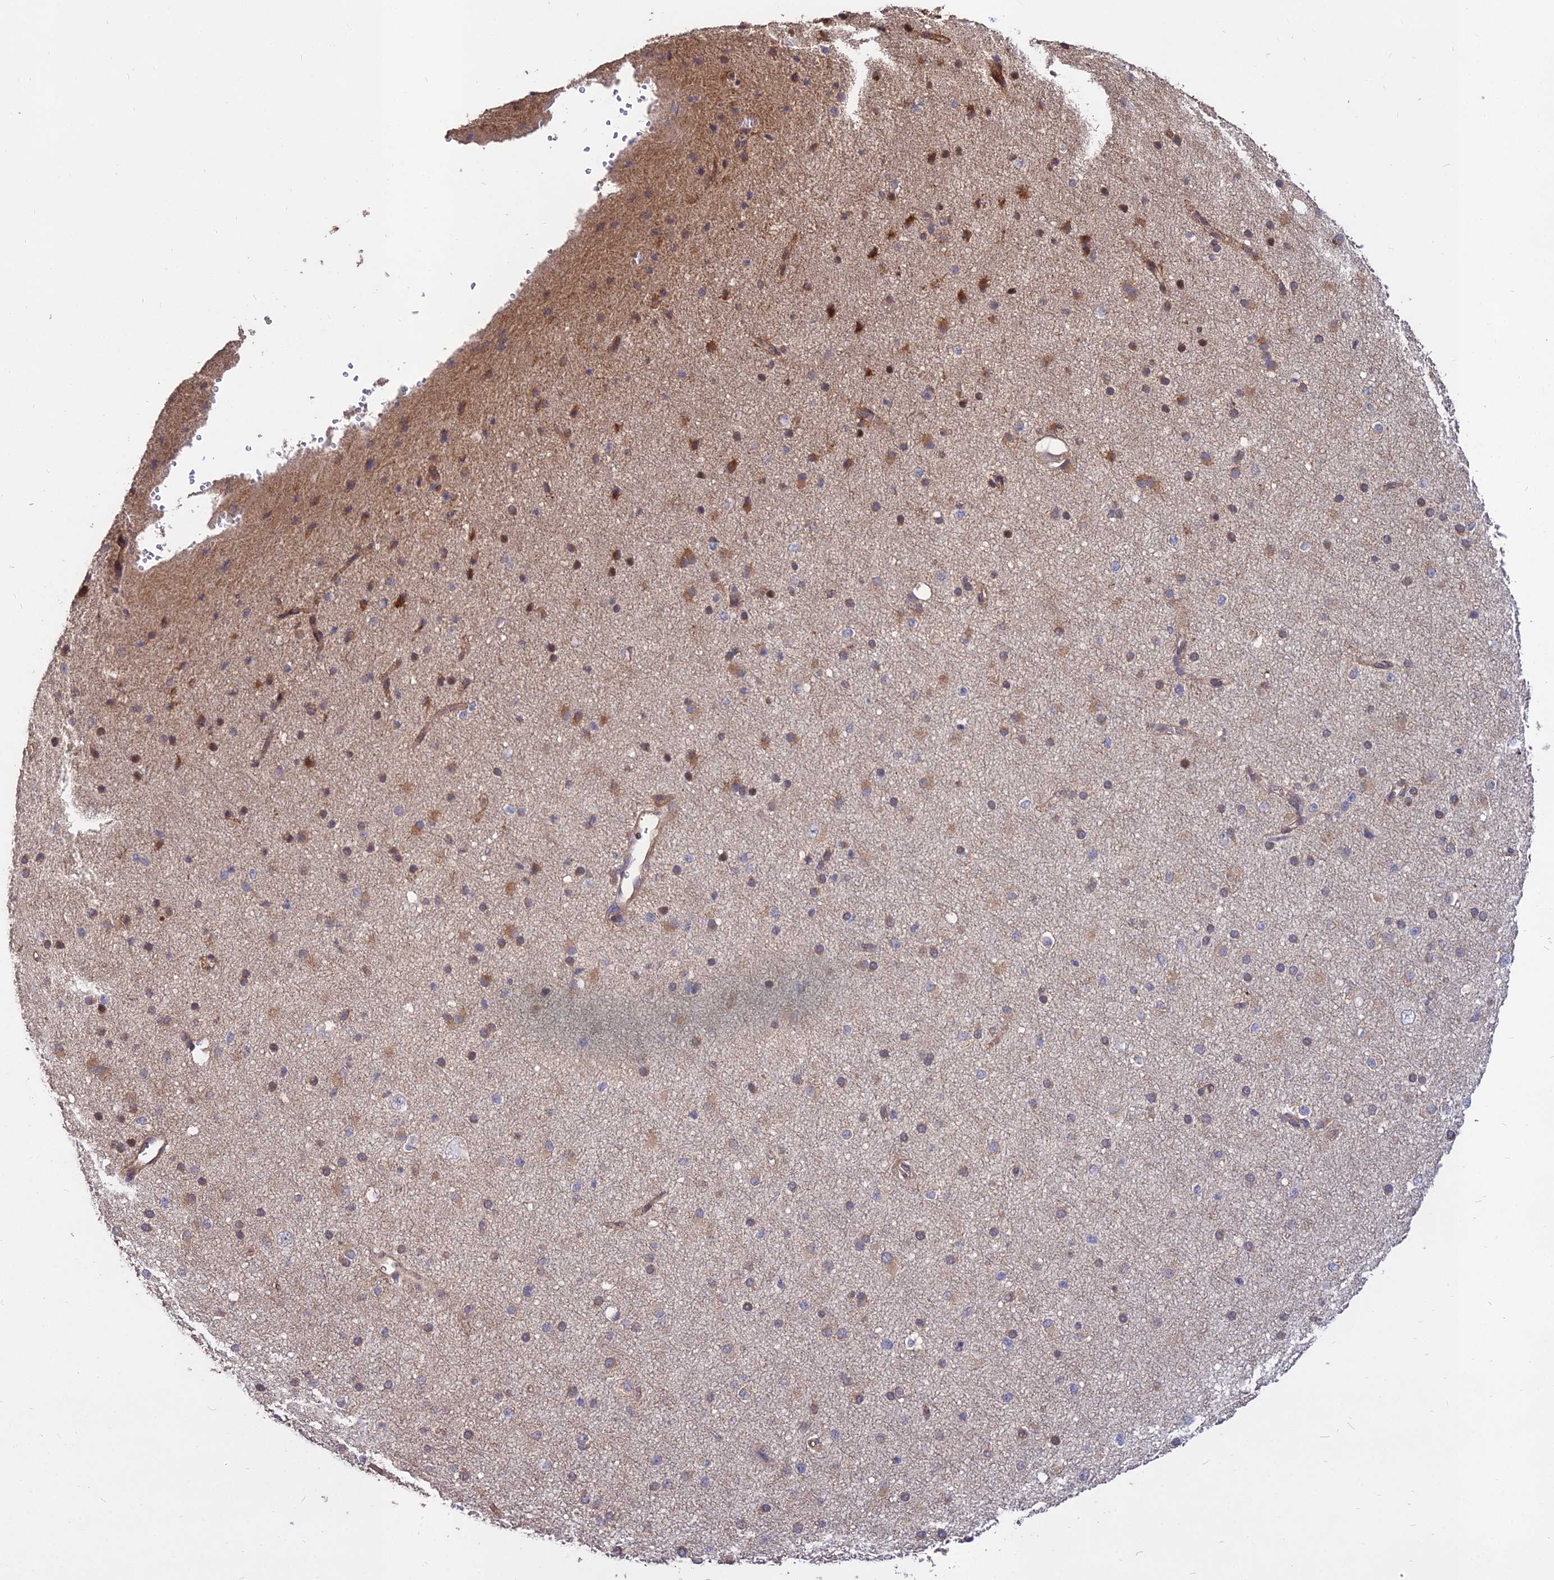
{"staining": {"intensity": "moderate", "quantity": "25%-75%", "location": "cytoplasmic/membranous"}, "tissue": "cerebral cortex", "cell_type": "Endothelial cells", "image_type": "normal", "snomed": [{"axis": "morphology", "description": "Normal tissue, NOS"}, {"axis": "morphology", "description": "Developmental malformation"}, {"axis": "topography", "description": "Cerebral cortex"}], "caption": "Immunohistochemical staining of unremarkable cerebral cortex exhibits medium levels of moderate cytoplasmic/membranous positivity in about 25%-75% of endothelial cells. (DAB (3,3'-diaminobenzidine) IHC, brown staining for protein, blue staining for nuclei).", "gene": "GRTP1", "patient": {"sex": "female", "age": 30}}